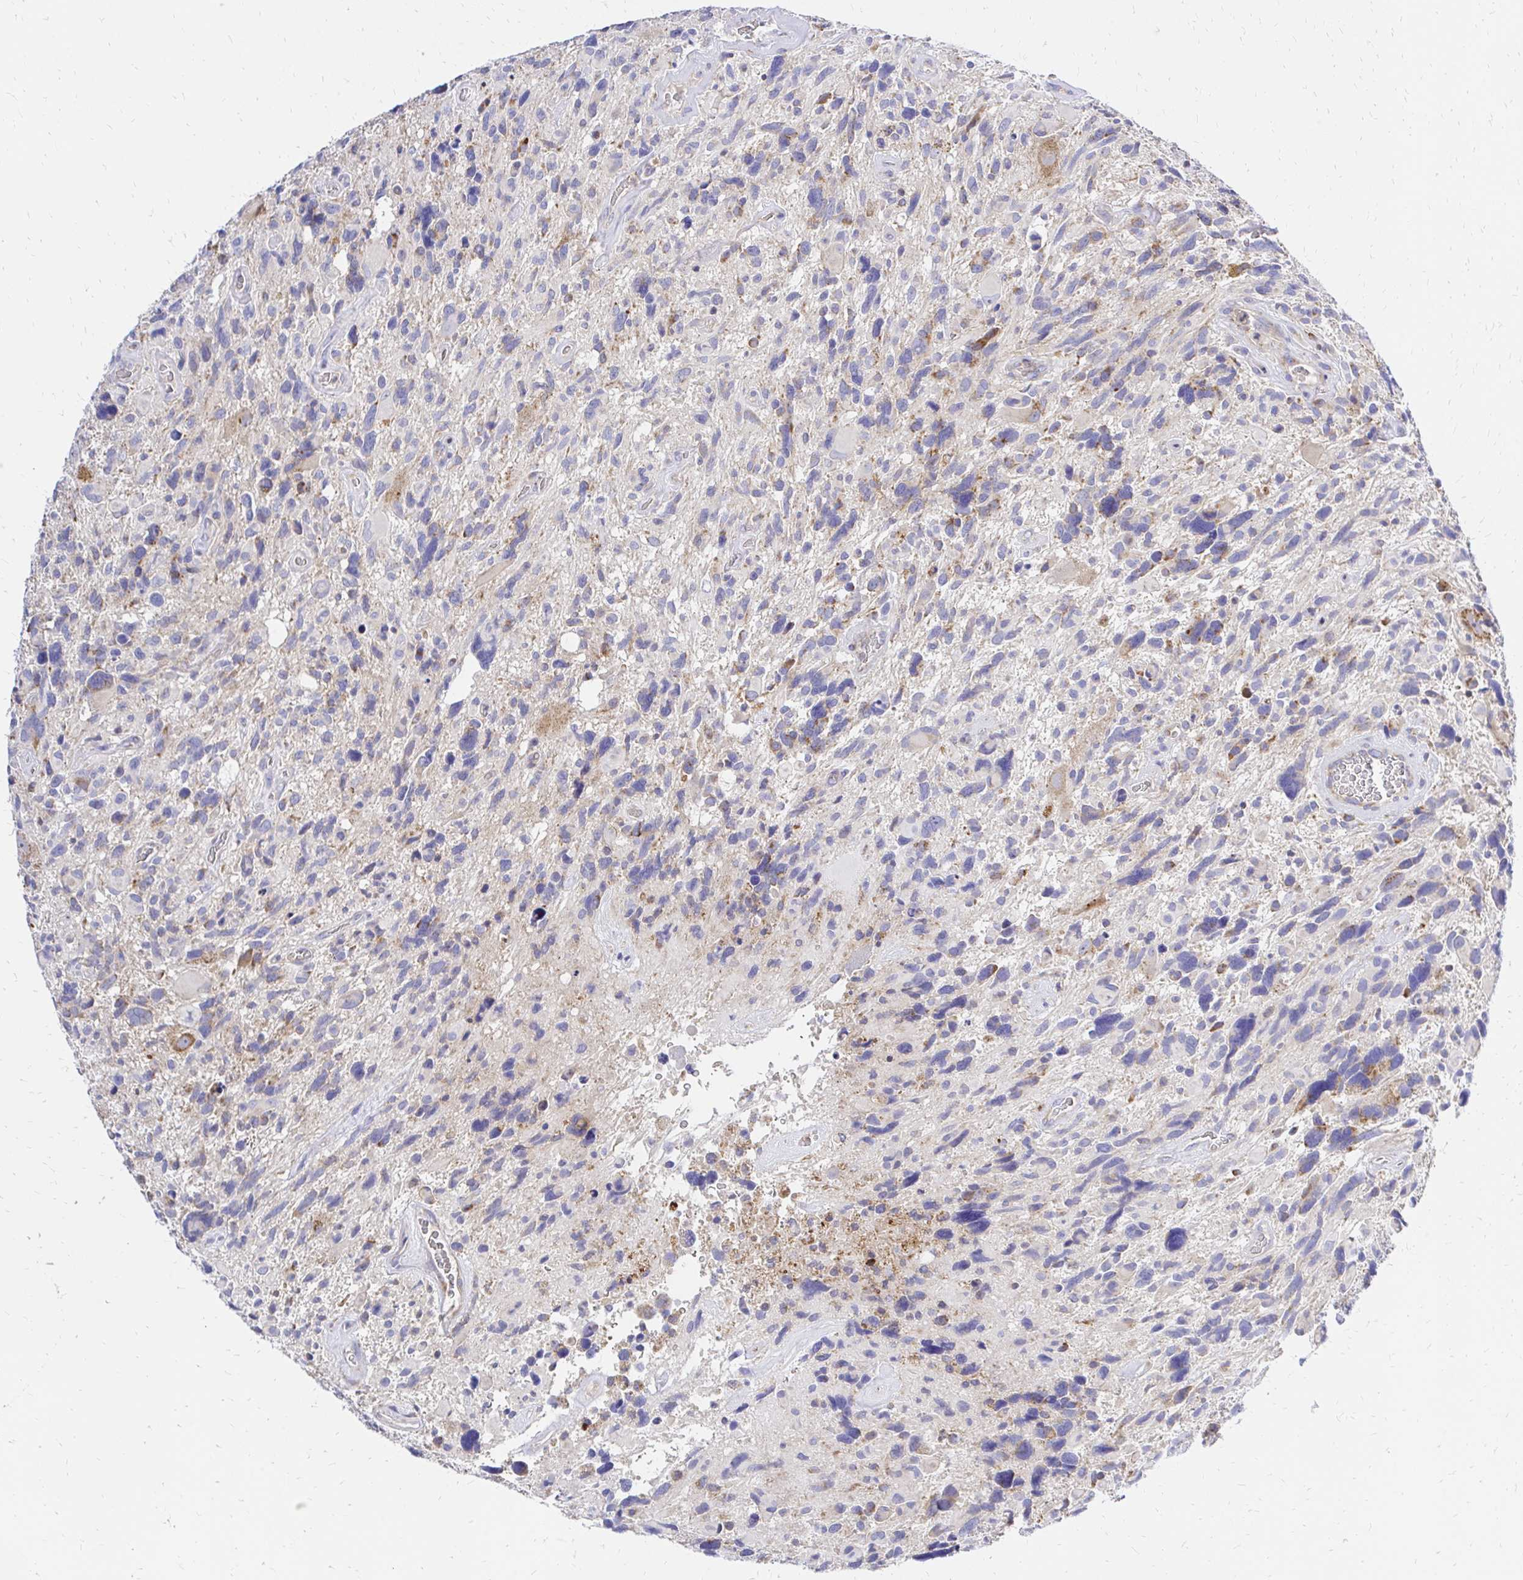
{"staining": {"intensity": "moderate", "quantity": "25%-75%", "location": "cytoplasmic/membranous"}, "tissue": "glioma", "cell_type": "Tumor cells", "image_type": "cancer", "snomed": [{"axis": "morphology", "description": "Glioma, malignant, High grade"}, {"axis": "topography", "description": "Brain"}], "caption": "Protein staining of glioma tissue displays moderate cytoplasmic/membranous expression in approximately 25%-75% of tumor cells.", "gene": "MRPL13", "patient": {"sex": "male", "age": 49}}